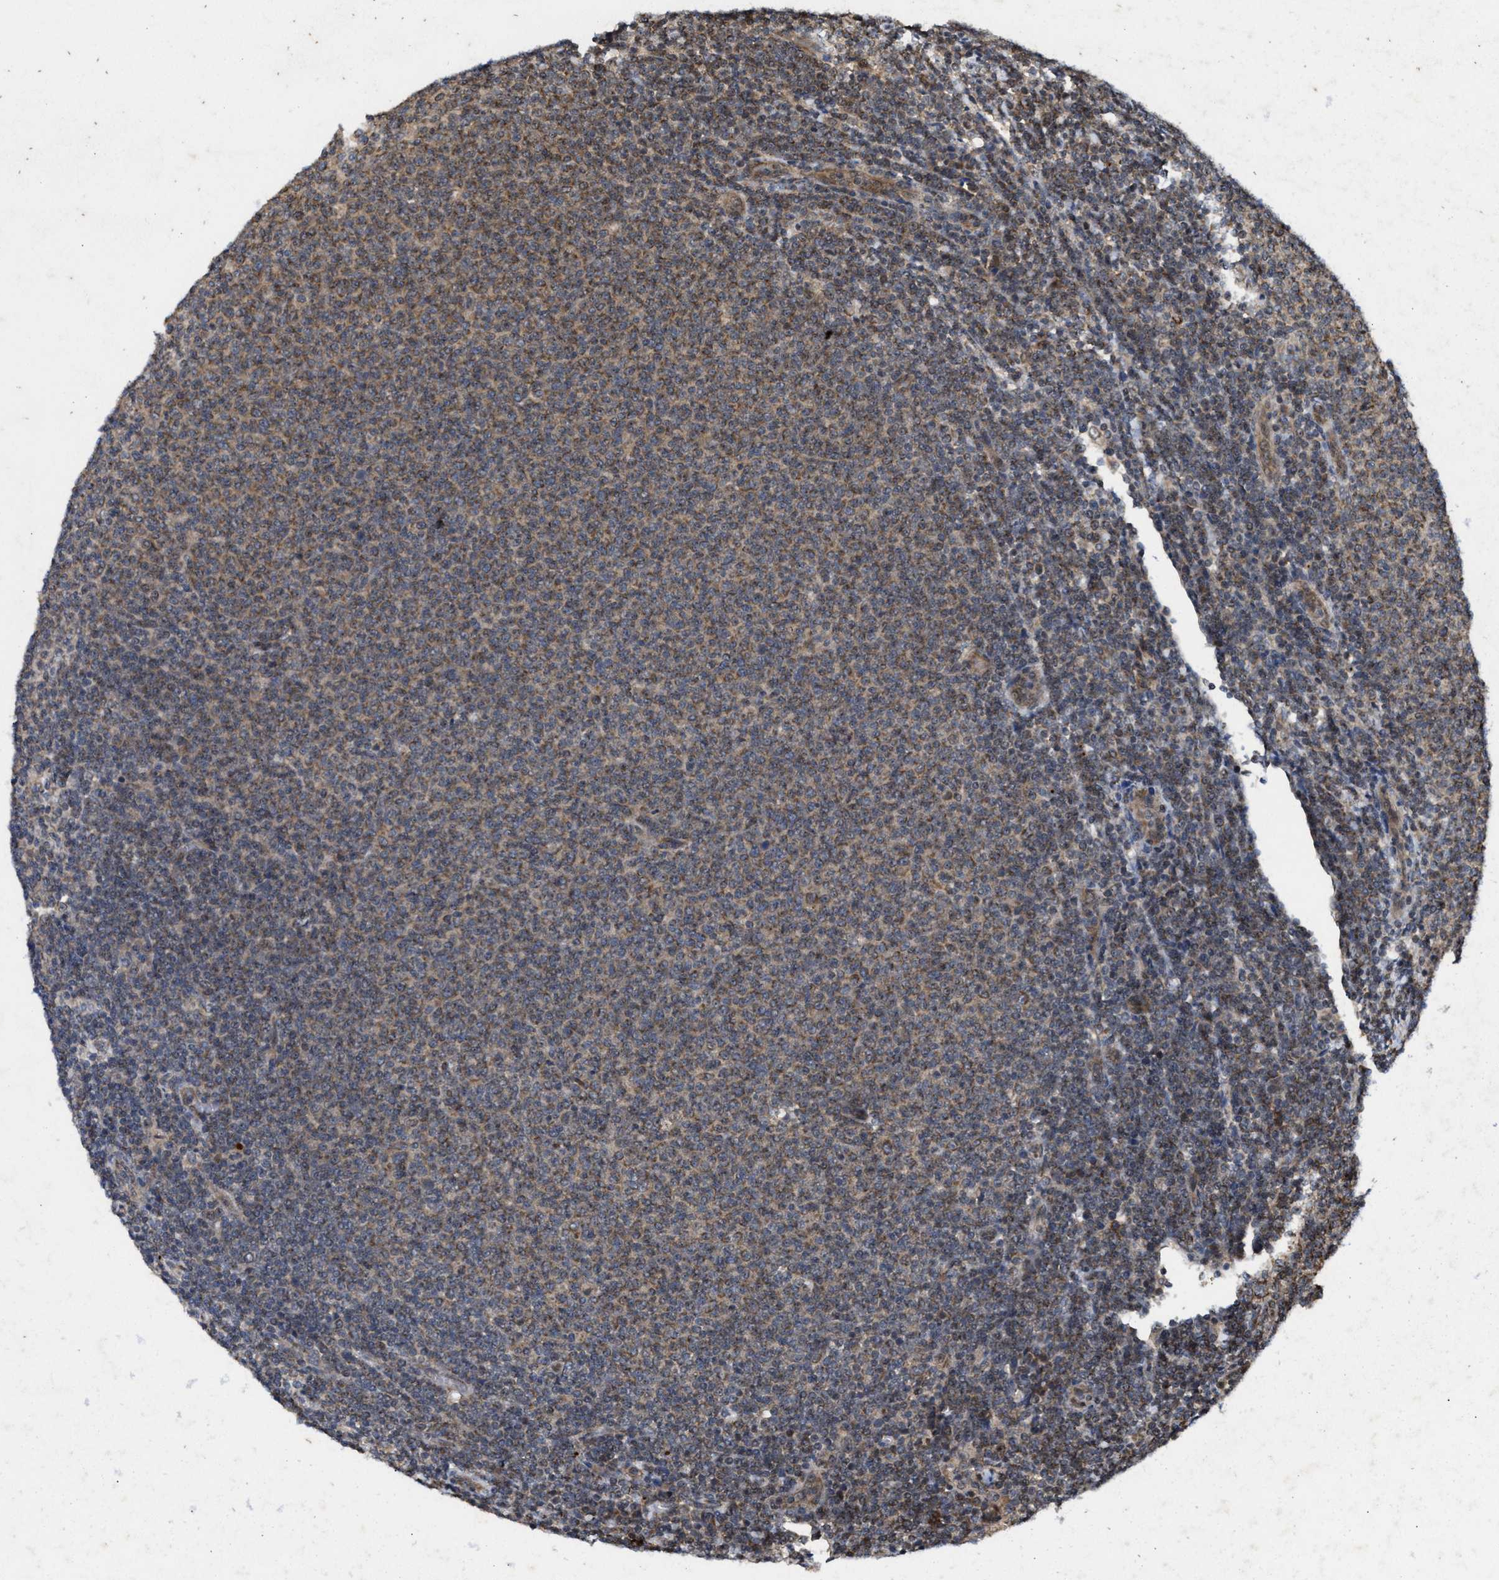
{"staining": {"intensity": "weak", "quantity": ">75%", "location": "cytoplasmic/membranous"}, "tissue": "lymphoma", "cell_type": "Tumor cells", "image_type": "cancer", "snomed": [{"axis": "morphology", "description": "Malignant lymphoma, non-Hodgkin's type, Low grade"}, {"axis": "topography", "description": "Lymph node"}], "caption": "IHC histopathology image of neoplastic tissue: low-grade malignant lymphoma, non-Hodgkin's type stained using immunohistochemistry (IHC) shows low levels of weak protein expression localized specifically in the cytoplasmic/membranous of tumor cells, appearing as a cytoplasmic/membranous brown color.", "gene": "CFLAR", "patient": {"sex": "male", "age": 66}}